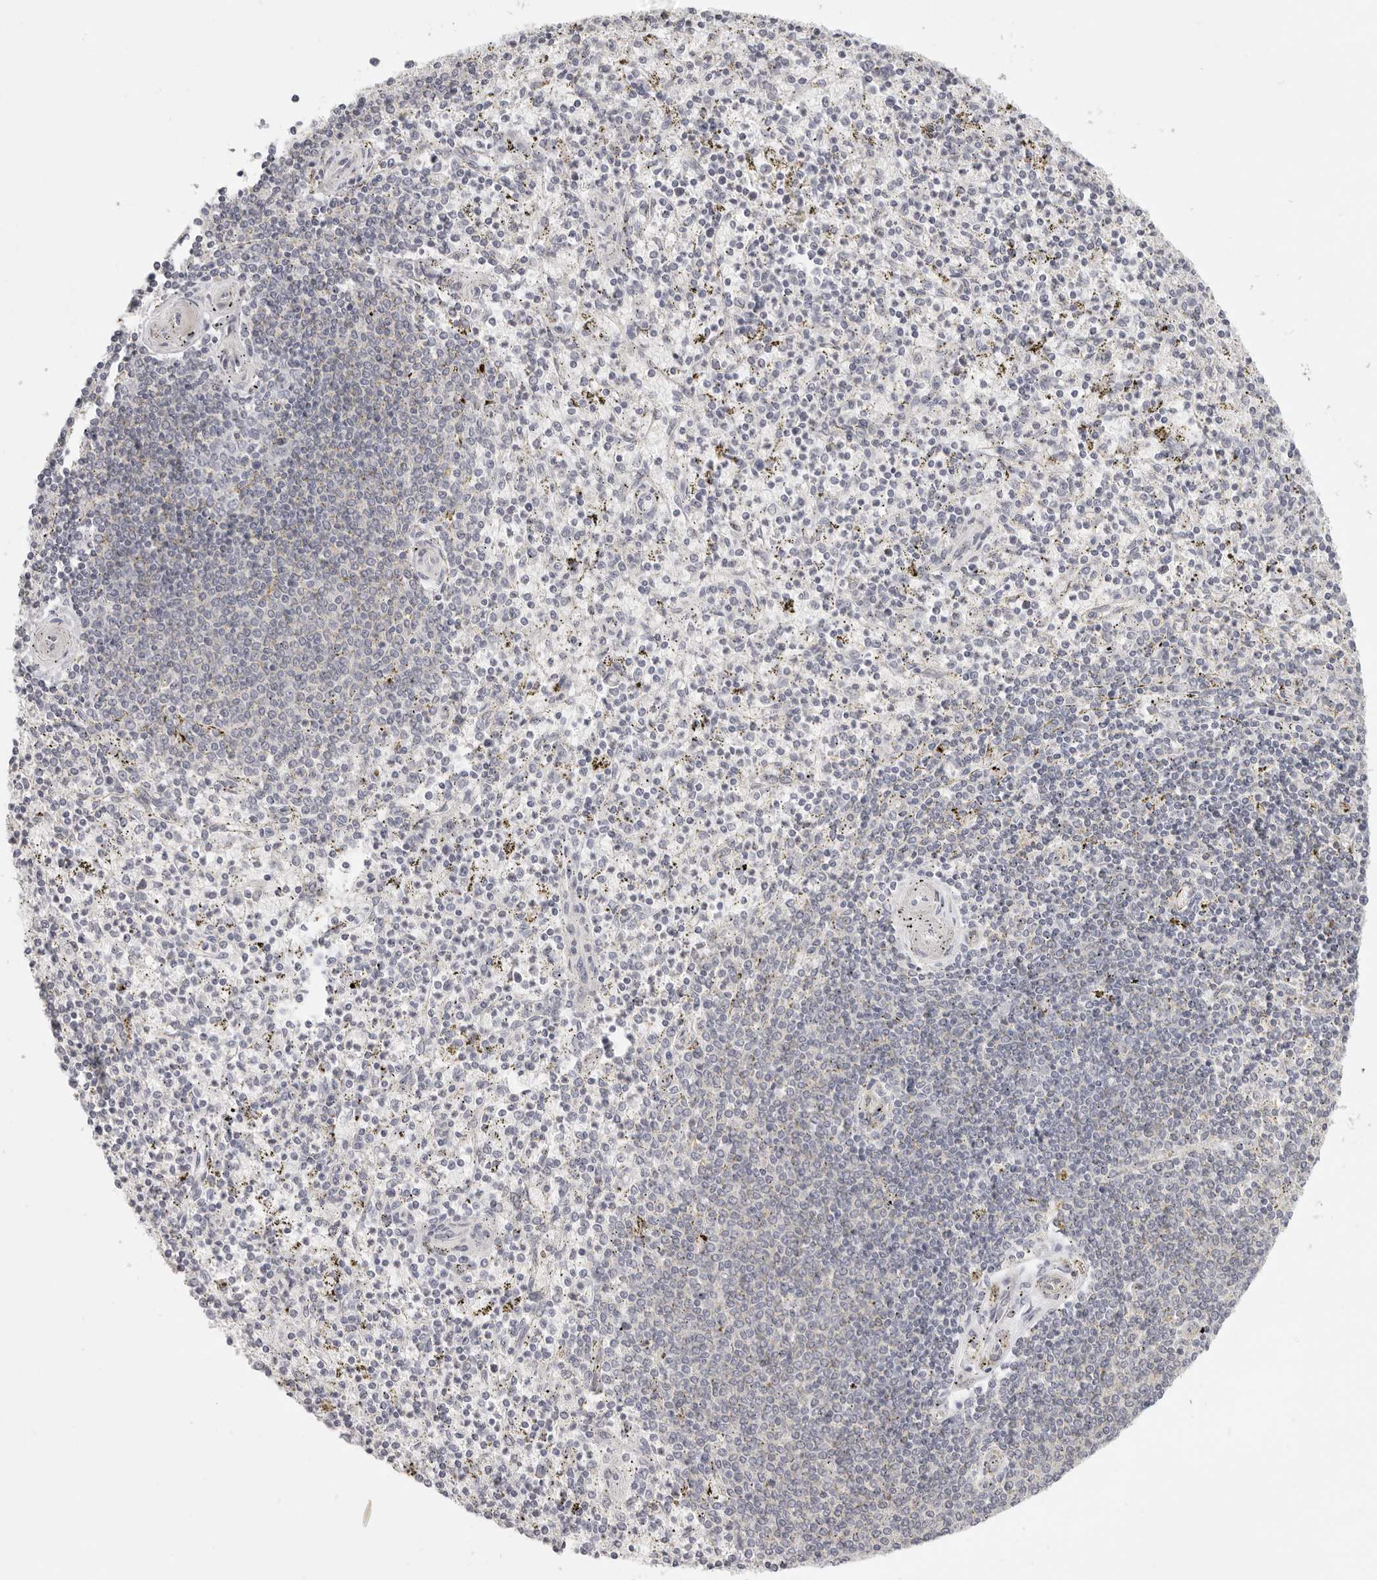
{"staining": {"intensity": "negative", "quantity": "none", "location": "none"}, "tissue": "spleen", "cell_type": "Cells in red pulp", "image_type": "normal", "snomed": [{"axis": "morphology", "description": "Normal tissue, NOS"}, {"axis": "topography", "description": "Spleen"}], "caption": "A high-resolution histopathology image shows immunohistochemistry staining of unremarkable spleen, which exhibits no significant positivity in cells in red pulp. (DAB (3,3'-diaminobenzidine) immunohistochemistry (IHC) with hematoxylin counter stain).", "gene": "RXFP1", "patient": {"sex": "male", "age": 72}}